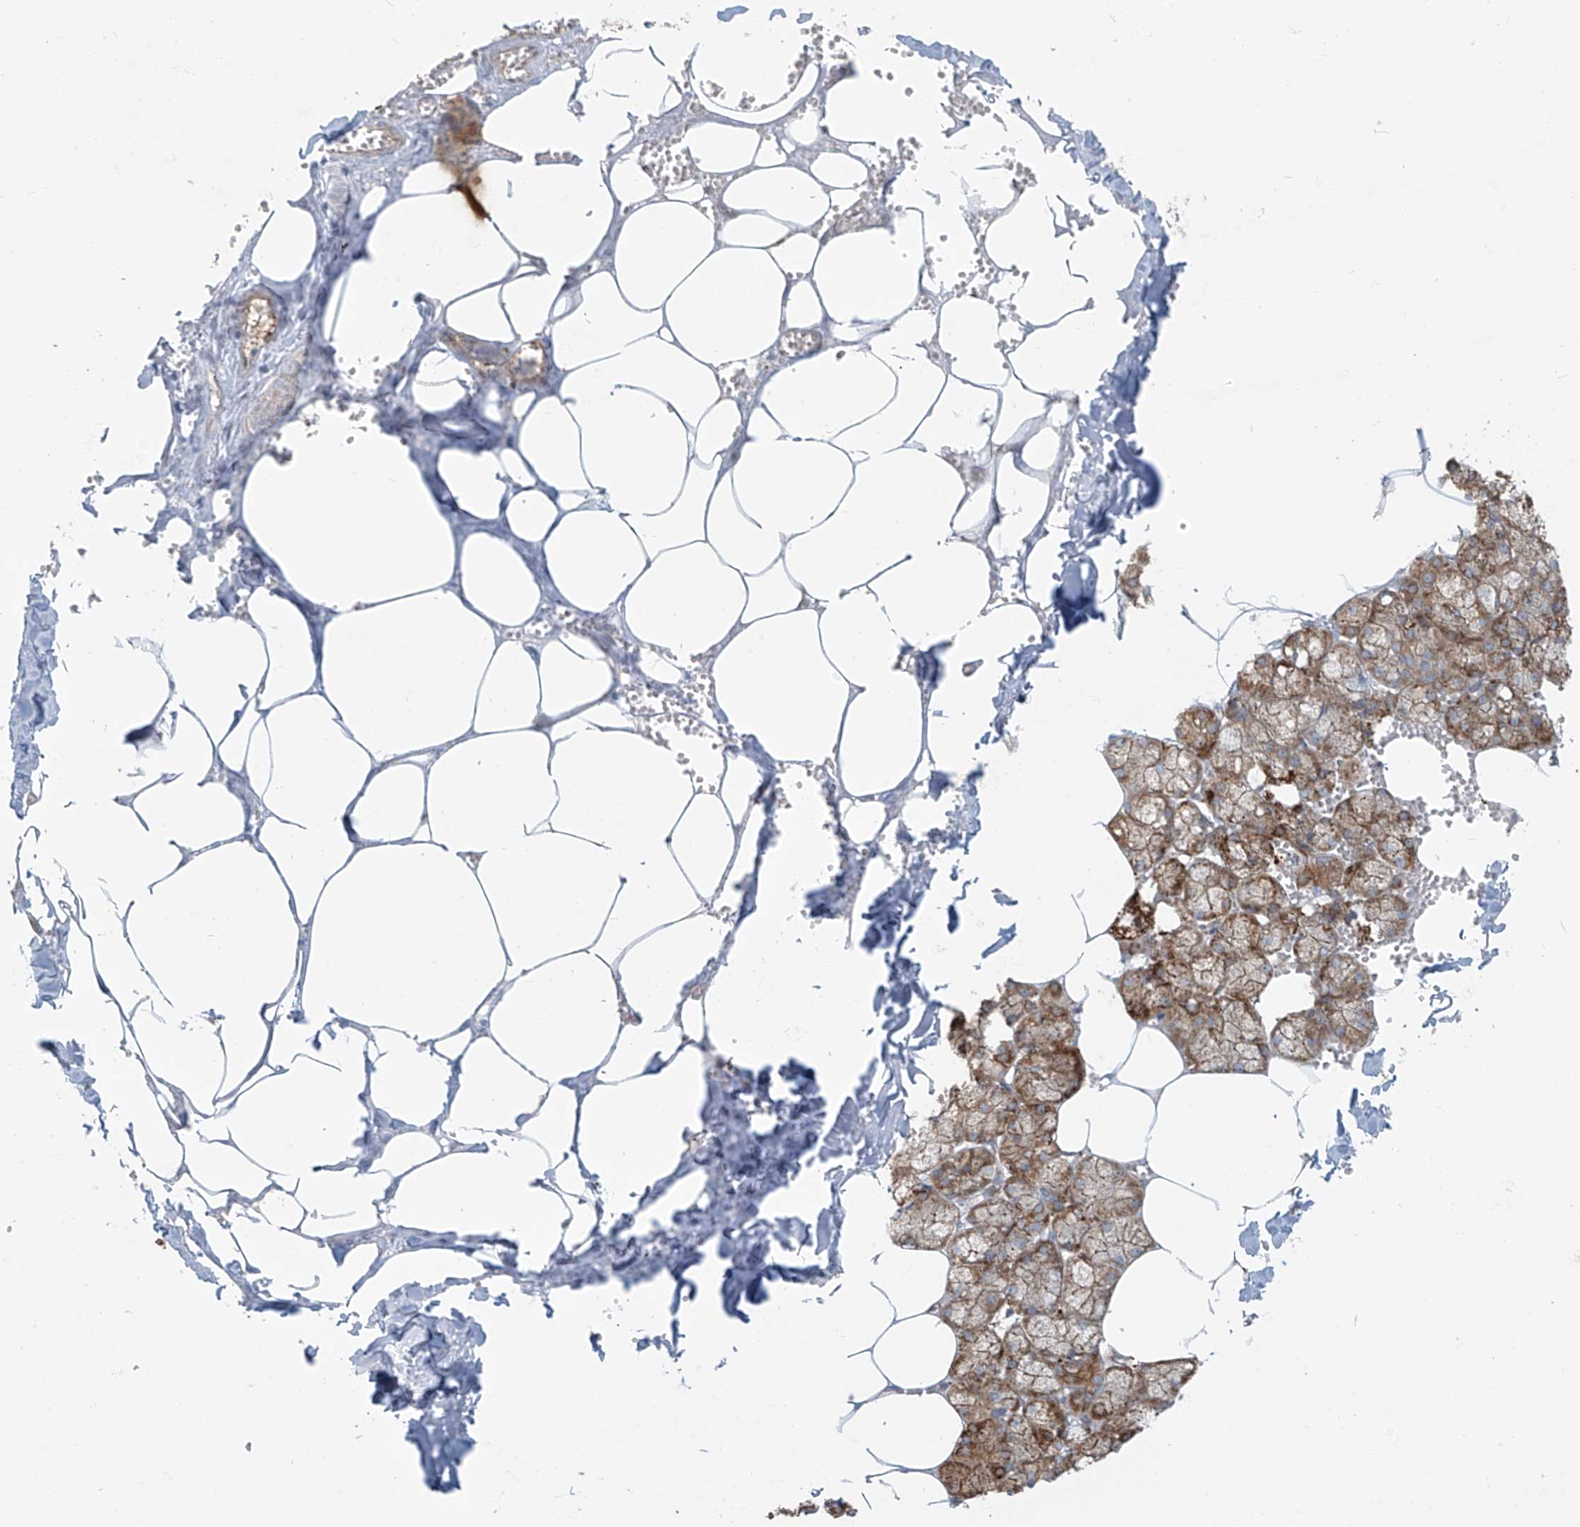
{"staining": {"intensity": "moderate", "quantity": ">75%", "location": "cytoplasmic/membranous"}, "tissue": "salivary gland", "cell_type": "Glandular cells", "image_type": "normal", "snomed": [{"axis": "morphology", "description": "Normal tissue, NOS"}, {"axis": "topography", "description": "Salivary gland"}], "caption": "Immunohistochemical staining of benign salivary gland shows >75% levels of moderate cytoplasmic/membranous protein positivity in approximately >75% of glandular cells.", "gene": "KATNIP", "patient": {"sex": "male", "age": 62}}